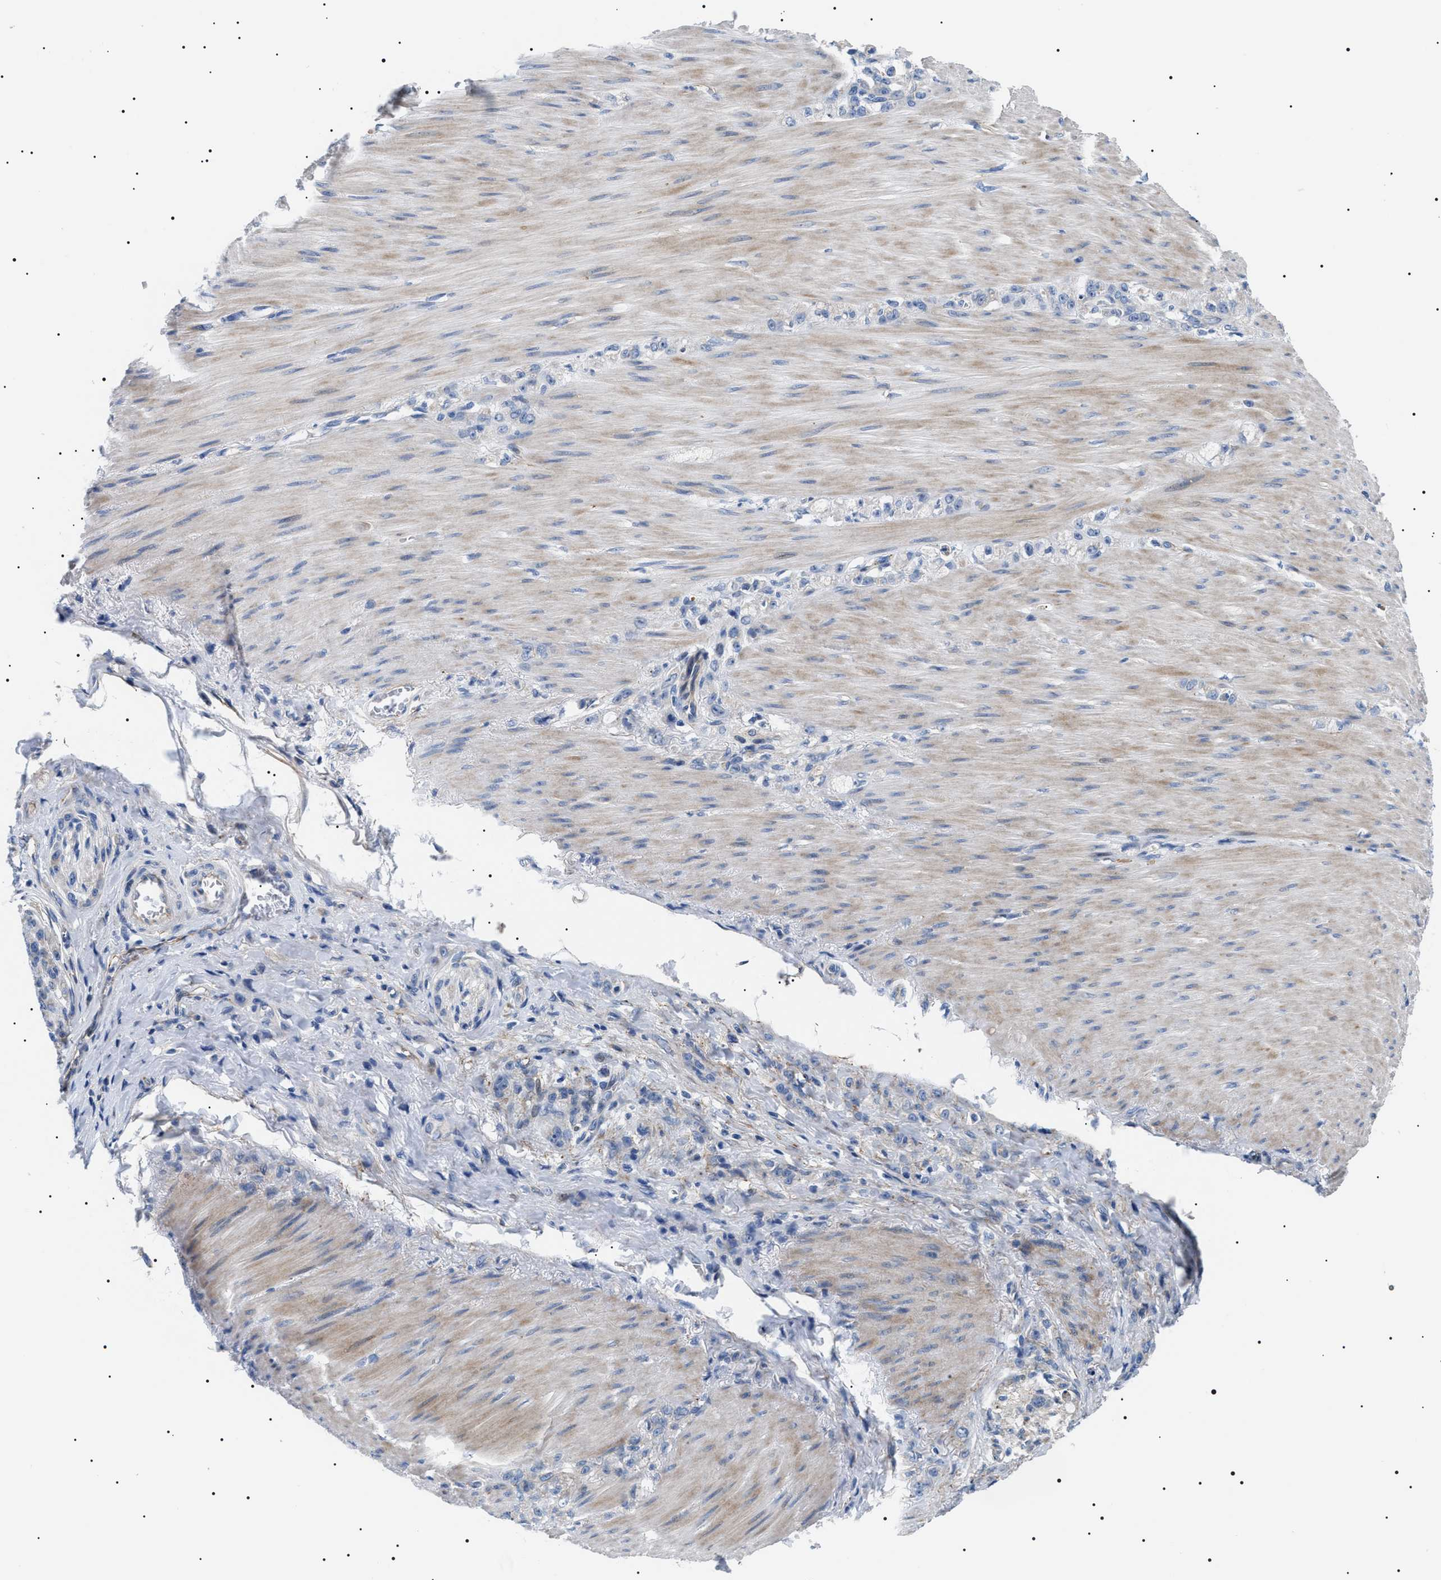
{"staining": {"intensity": "negative", "quantity": "none", "location": "none"}, "tissue": "stomach cancer", "cell_type": "Tumor cells", "image_type": "cancer", "snomed": [{"axis": "morphology", "description": "Normal tissue, NOS"}, {"axis": "morphology", "description": "Adenocarcinoma, NOS"}, {"axis": "topography", "description": "Stomach"}], "caption": "Tumor cells show no significant protein expression in stomach cancer. Brightfield microscopy of IHC stained with DAB (brown) and hematoxylin (blue), captured at high magnification.", "gene": "TMEM222", "patient": {"sex": "male", "age": 82}}